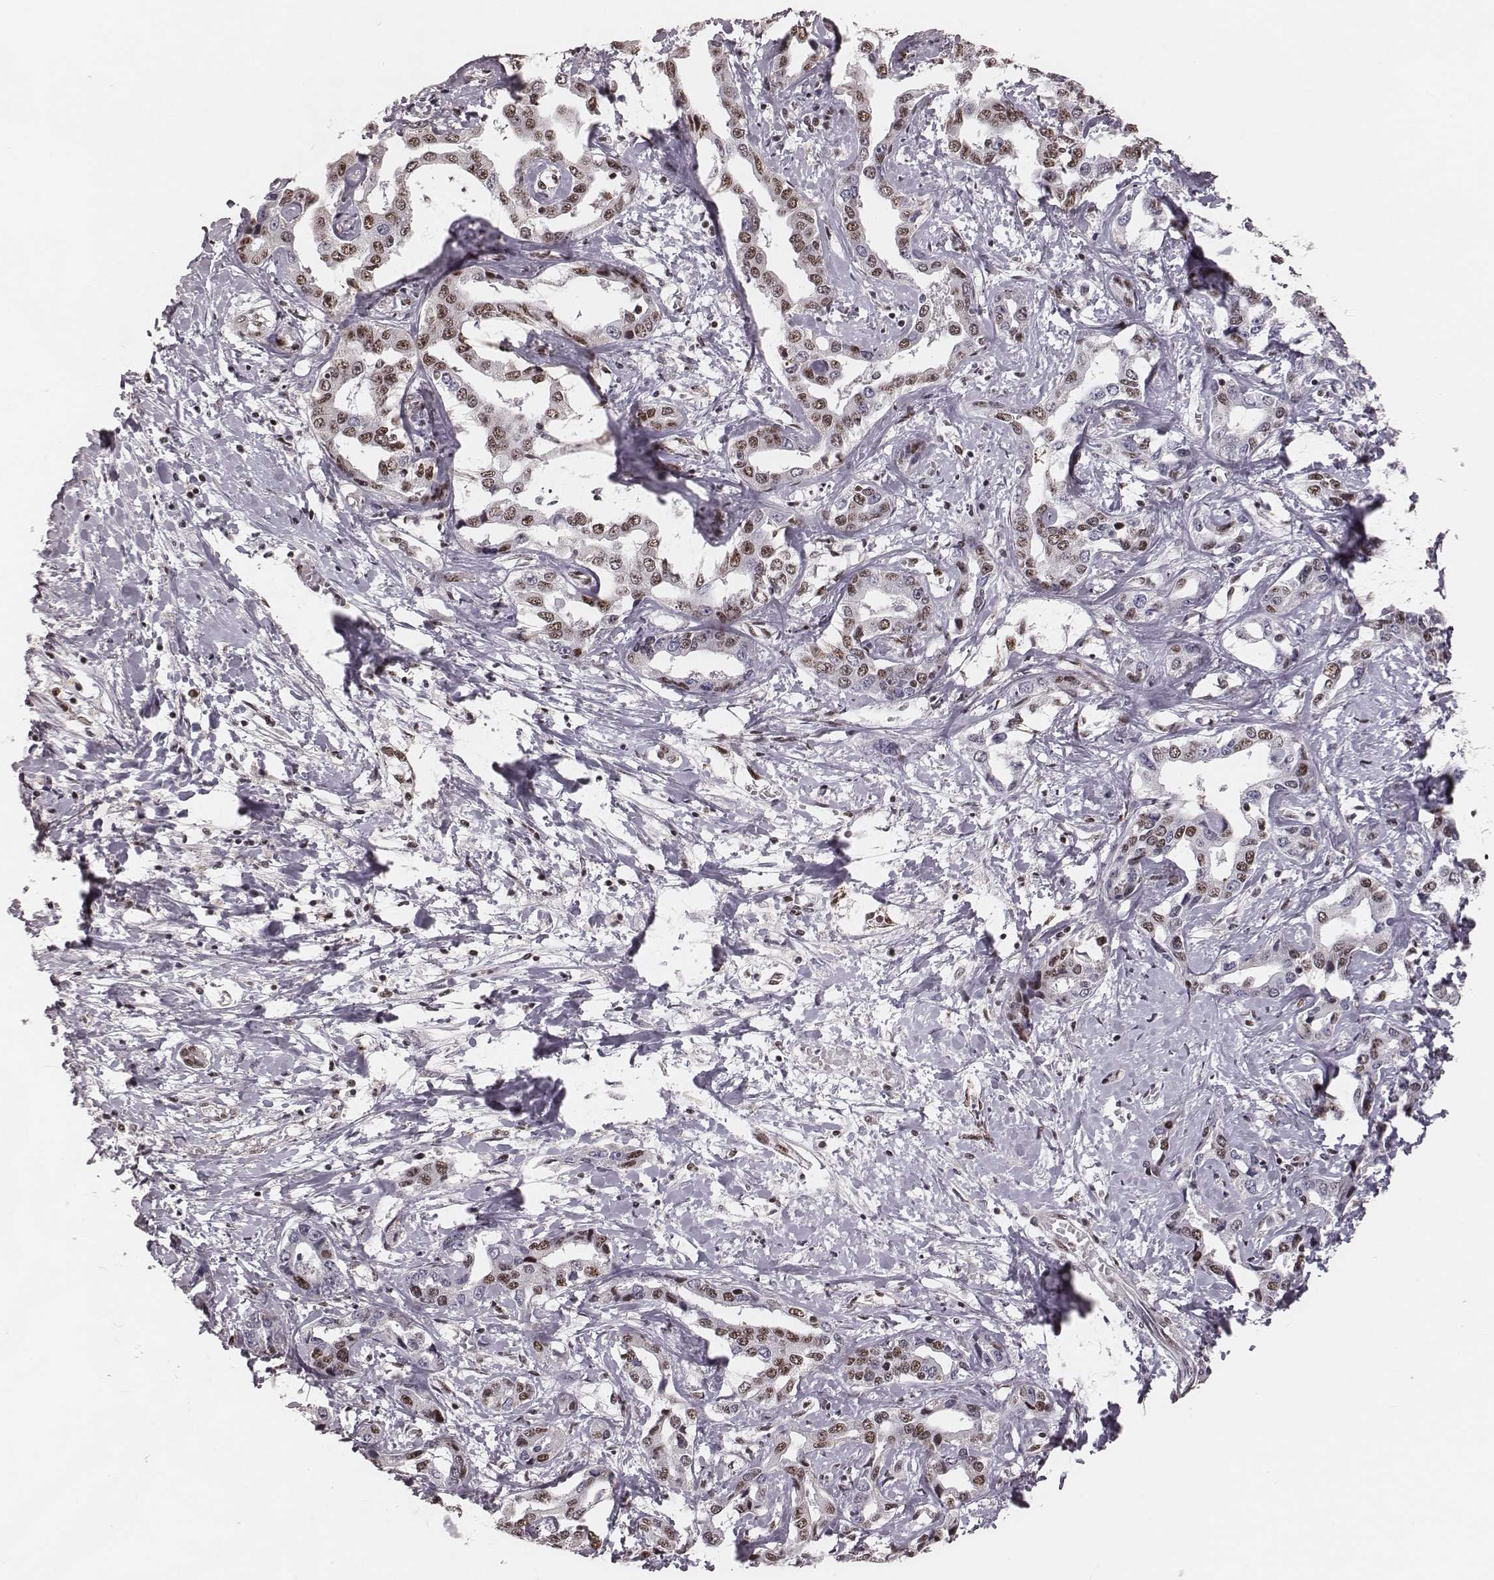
{"staining": {"intensity": "moderate", "quantity": ">75%", "location": "nuclear"}, "tissue": "liver cancer", "cell_type": "Tumor cells", "image_type": "cancer", "snomed": [{"axis": "morphology", "description": "Cholangiocarcinoma"}, {"axis": "topography", "description": "Liver"}], "caption": "Brown immunohistochemical staining in liver cancer (cholangiocarcinoma) demonstrates moderate nuclear staining in about >75% of tumor cells.", "gene": "LUC7L", "patient": {"sex": "male", "age": 59}}